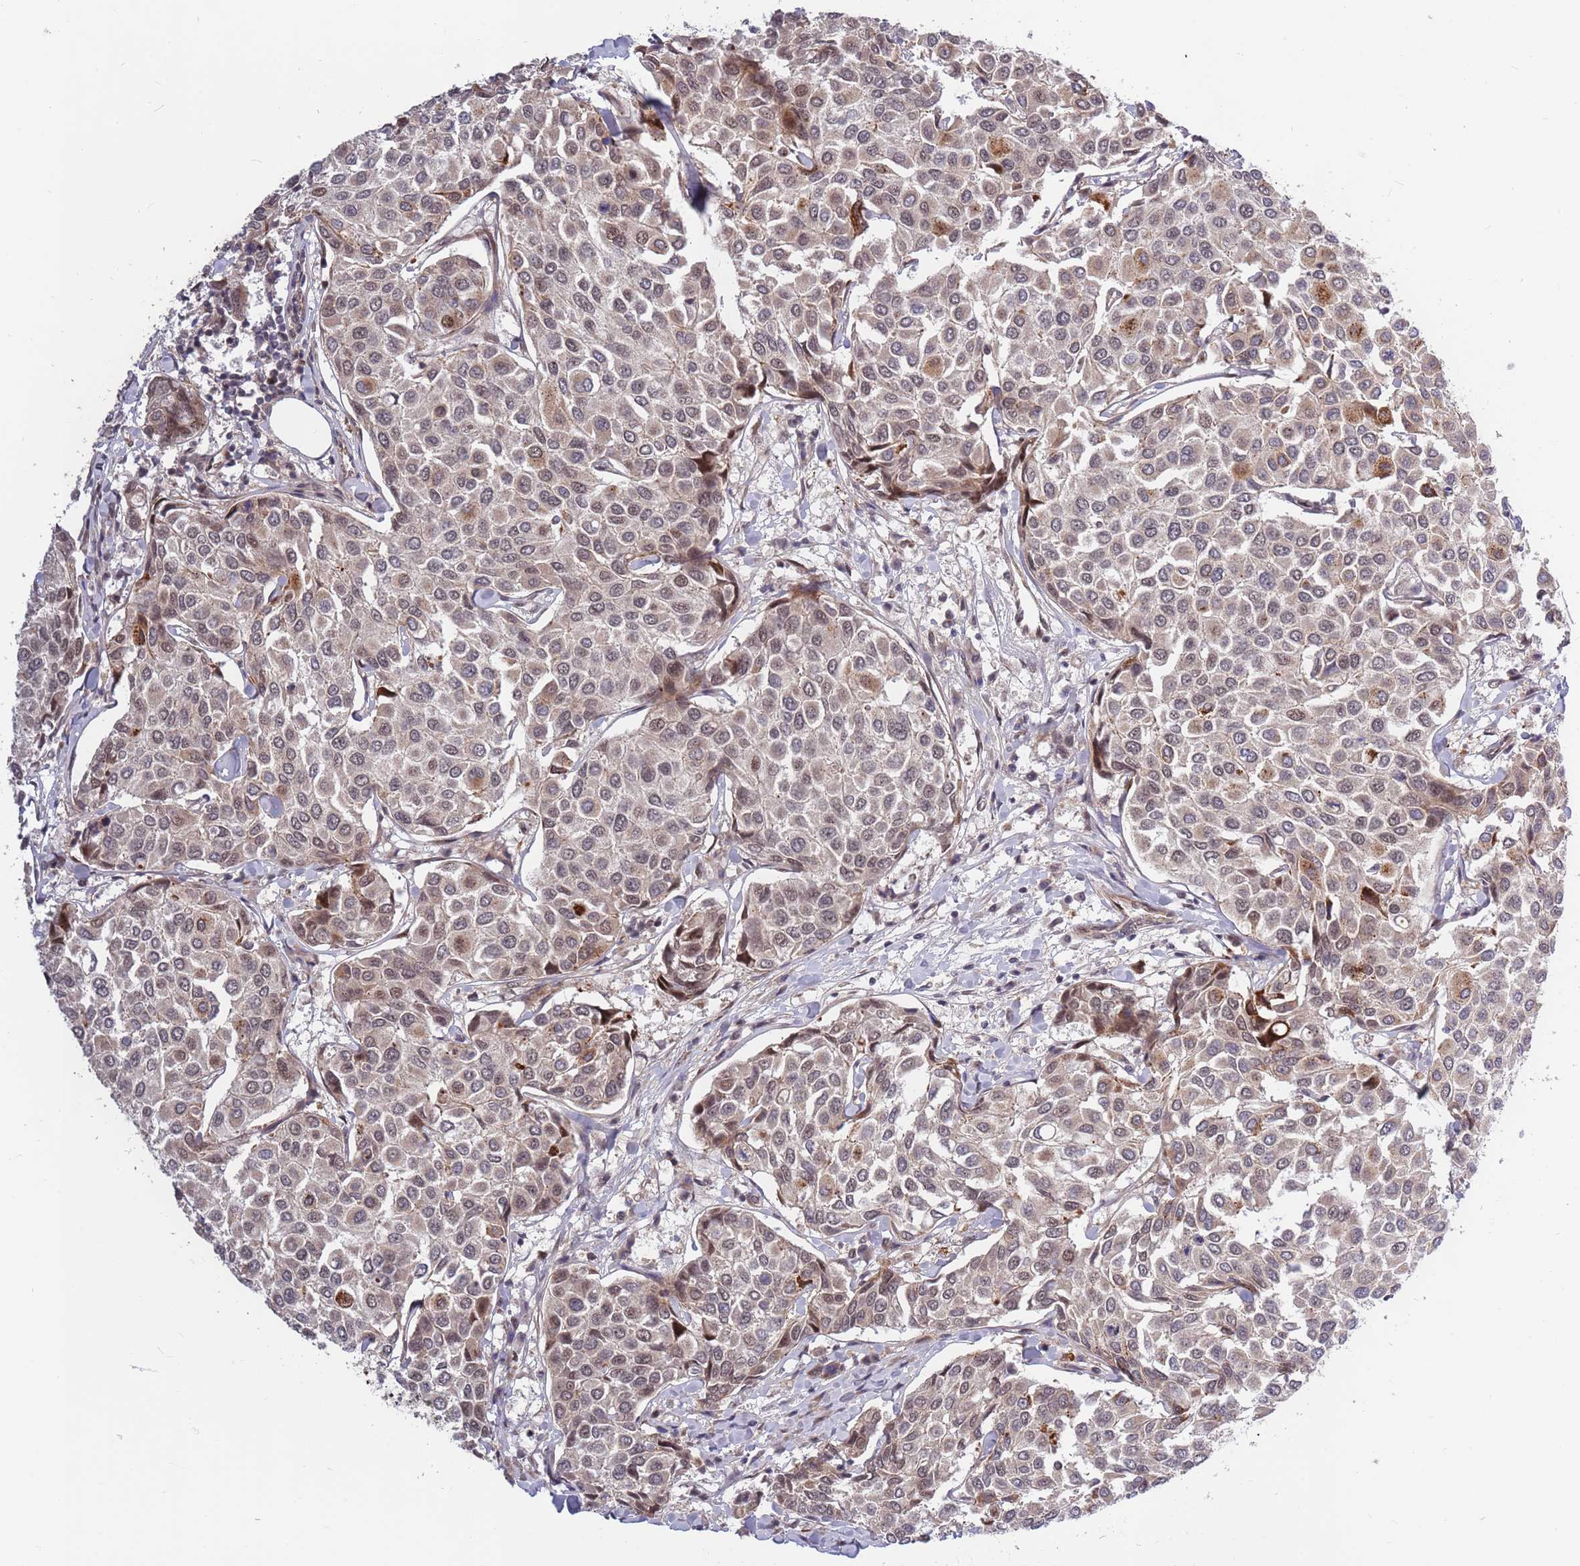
{"staining": {"intensity": "moderate", "quantity": "<25%", "location": "nuclear"}, "tissue": "breast cancer", "cell_type": "Tumor cells", "image_type": "cancer", "snomed": [{"axis": "morphology", "description": "Duct carcinoma"}, {"axis": "topography", "description": "Breast"}], "caption": "IHC staining of breast cancer, which displays low levels of moderate nuclear staining in approximately <25% of tumor cells indicating moderate nuclear protein staining. The staining was performed using DAB (brown) for protein detection and nuclei were counterstained in hematoxylin (blue).", "gene": "HAUS3", "patient": {"sex": "female", "age": 55}}